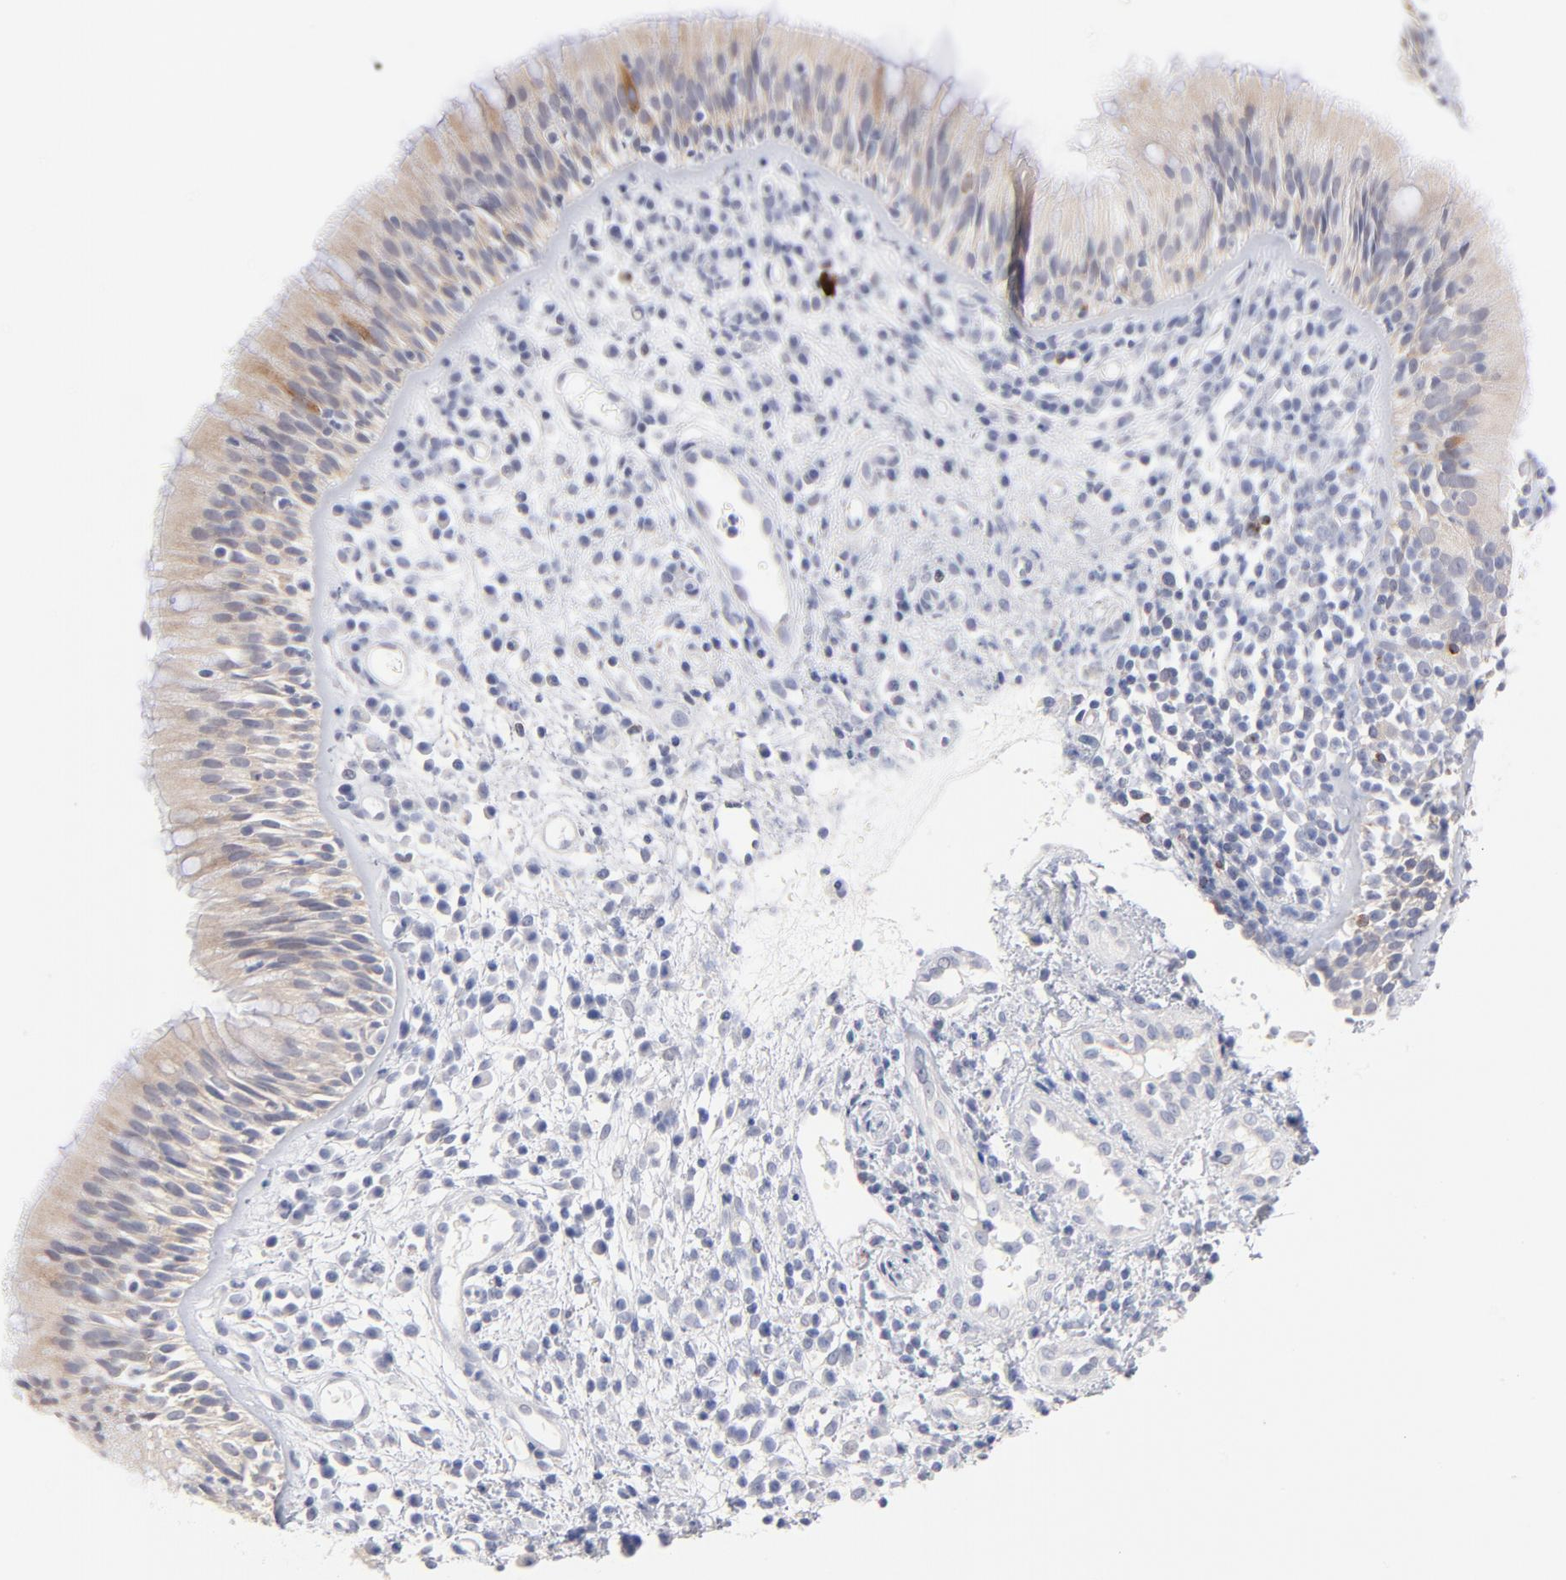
{"staining": {"intensity": "weak", "quantity": ">75%", "location": "cytoplasmic/membranous"}, "tissue": "nasopharynx", "cell_type": "Respiratory epithelial cells", "image_type": "normal", "snomed": [{"axis": "morphology", "description": "Normal tissue, NOS"}, {"axis": "morphology", "description": "Inflammation, NOS"}, {"axis": "morphology", "description": "Malignant melanoma, Metastatic site"}, {"axis": "topography", "description": "Nasopharynx"}], "caption": "Immunohistochemistry image of unremarkable nasopharynx: human nasopharynx stained using IHC displays low levels of weak protein expression localized specifically in the cytoplasmic/membranous of respiratory epithelial cells, appearing as a cytoplasmic/membranous brown color.", "gene": "MID1", "patient": {"sex": "female", "age": 55}}